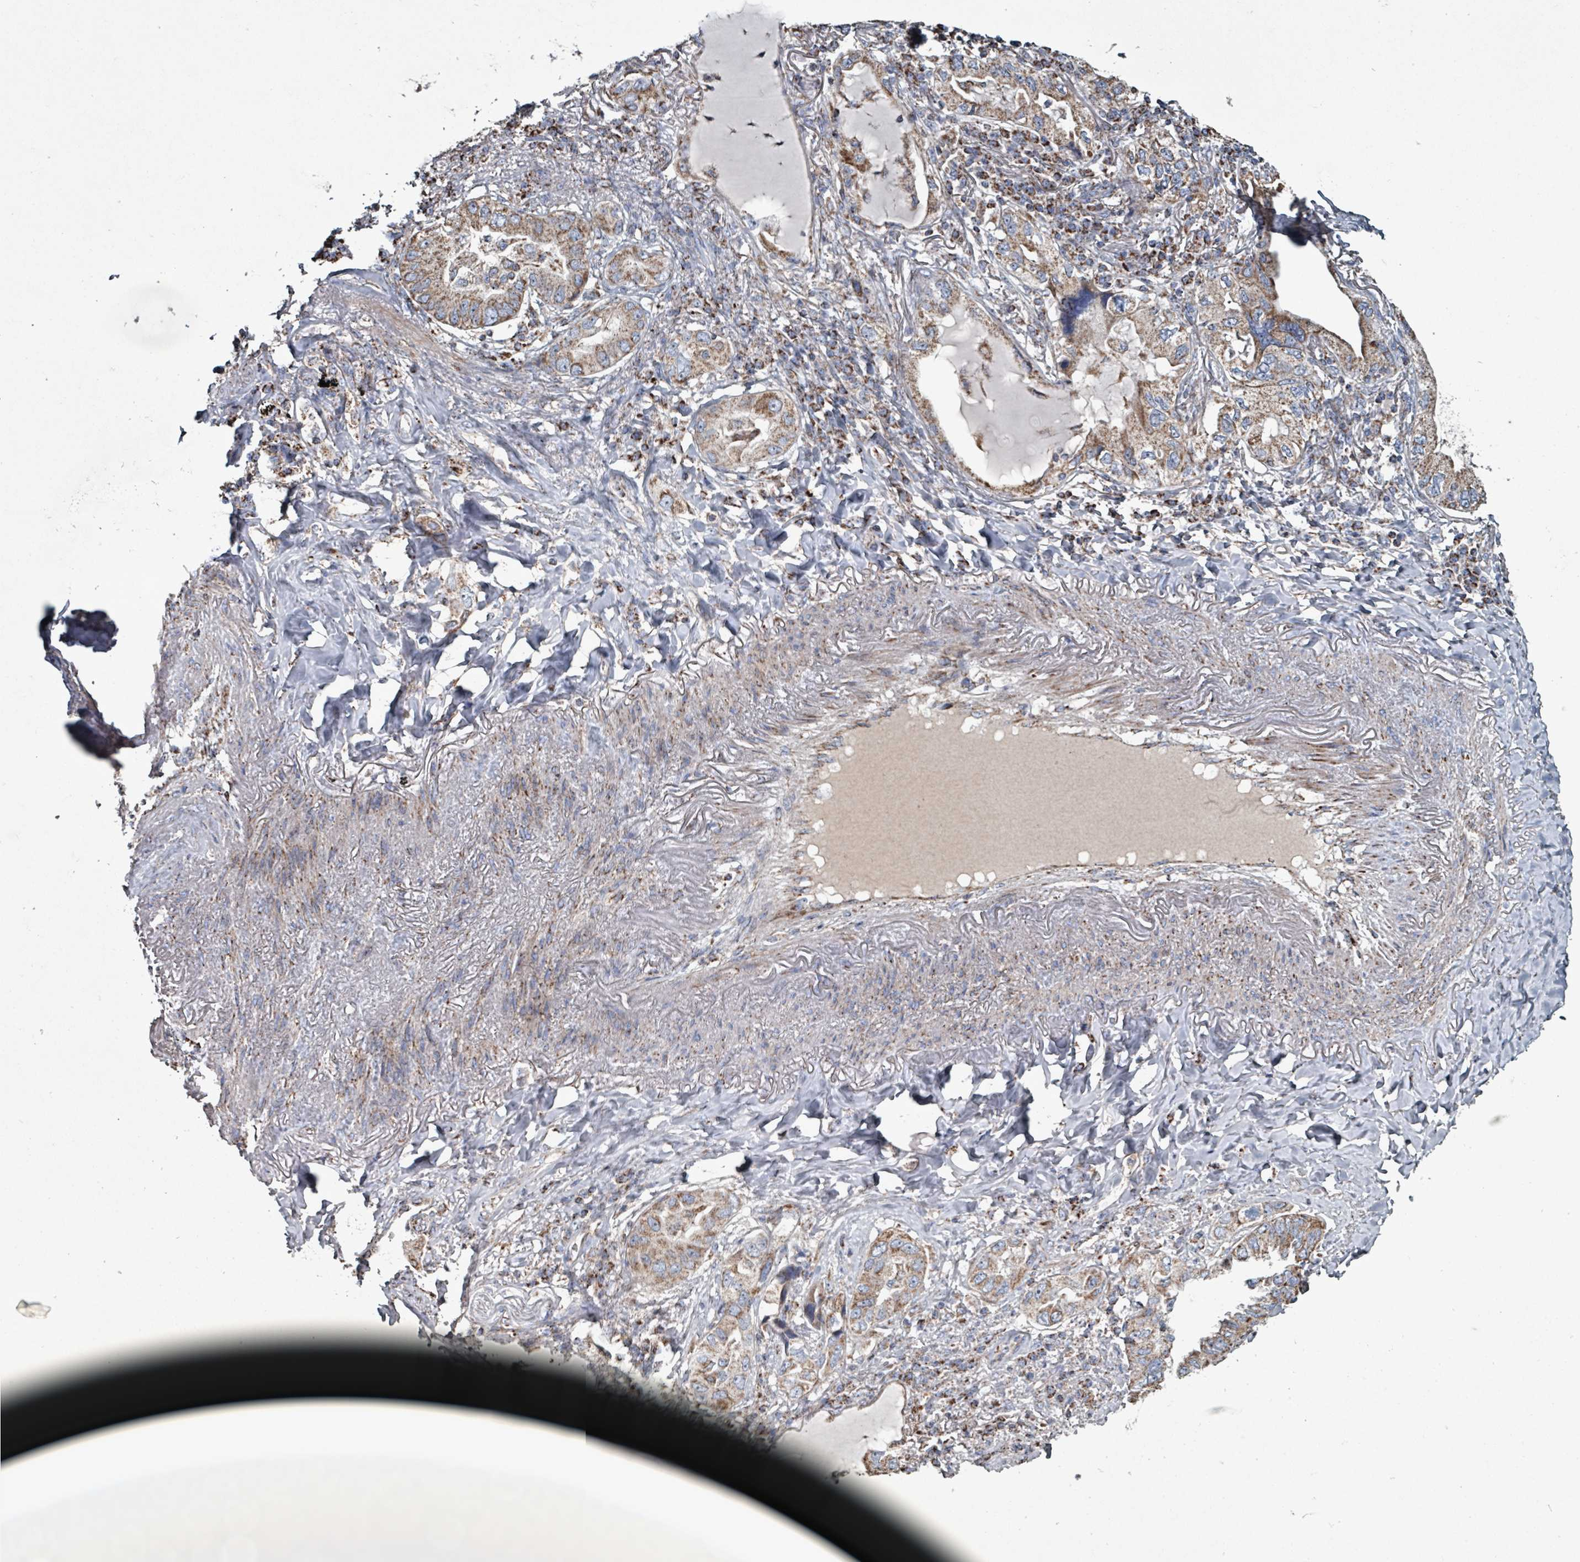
{"staining": {"intensity": "moderate", "quantity": ">75%", "location": "cytoplasmic/membranous"}, "tissue": "lung cancer", "cell_type": "Tumor cells", "image_type": "cancer", "snomed": [{"axis": "morphology", "description": "Adenocarcinoma, NOS"}, {"axis": "topography", "description": "Lung"}], "caption": "Human adenocarcinoma (lung) stained for a protein (brown) demonstrates moderate cytoplasmic/membranous positive positivity in approximately >75% of tumor cells.", "gene": "ABHD18", "patient": {"sex": "female", "age": 69}}